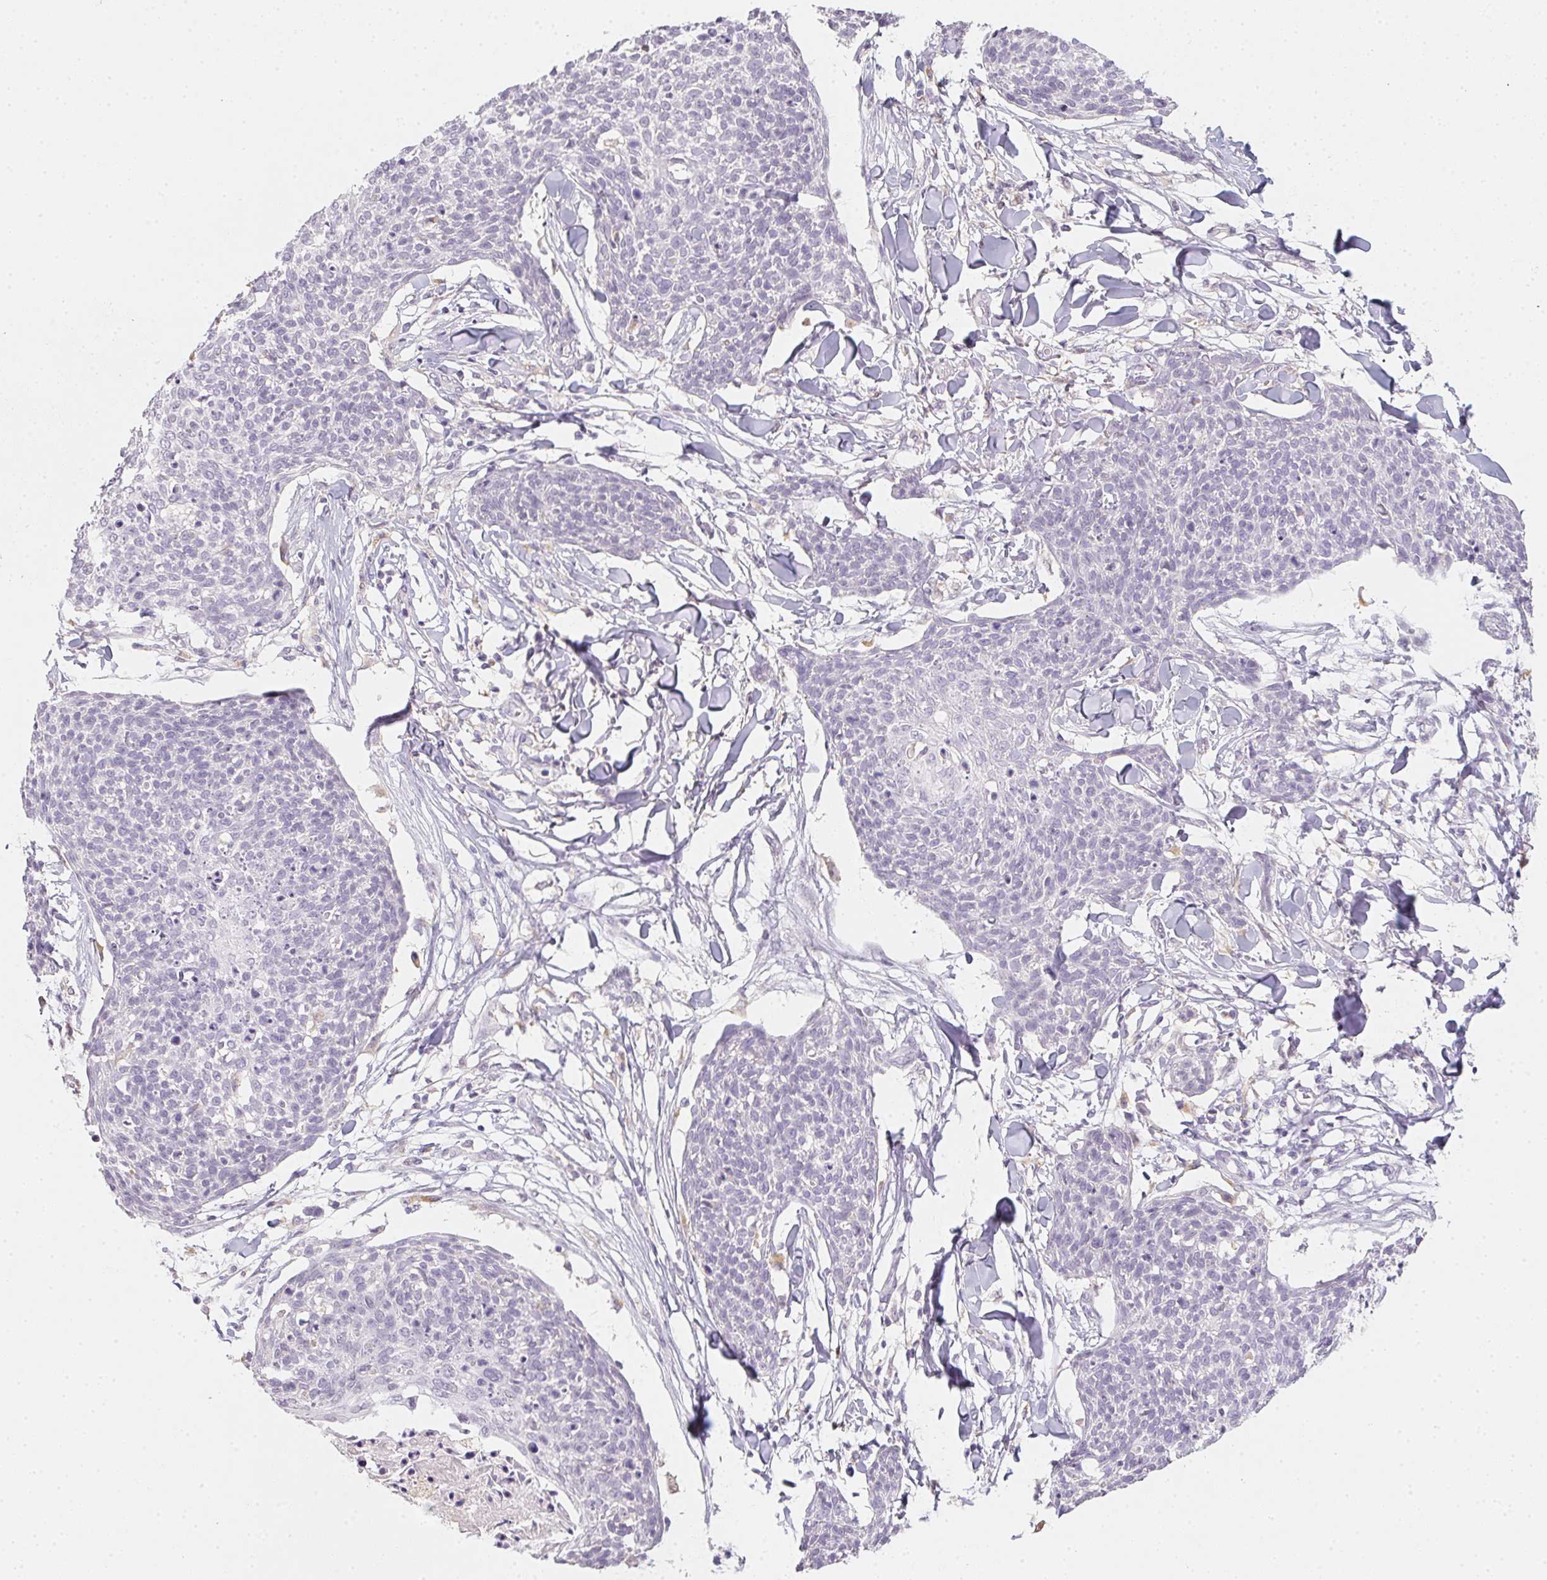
{"staining": {"intensity": "negative", "quantity": "none", "location": "none"}, "tissue": "skin cancer", "cell_type": "Tumor cells", "image_type": "cancer", "snomed": [{"axis": "morphology", "description": "Squamous cell carcinoma, NOS"}, {"axis": "topography", "description": "Skin"}, {"axis": "topography", "description": "Vulva"}], "caption": "Tumor cells are negative for protein expression in human skin cancer (squamous cell carcinoma).", "gene": "SLC6A18", "patient": {"sex": "female", "age": 75}}